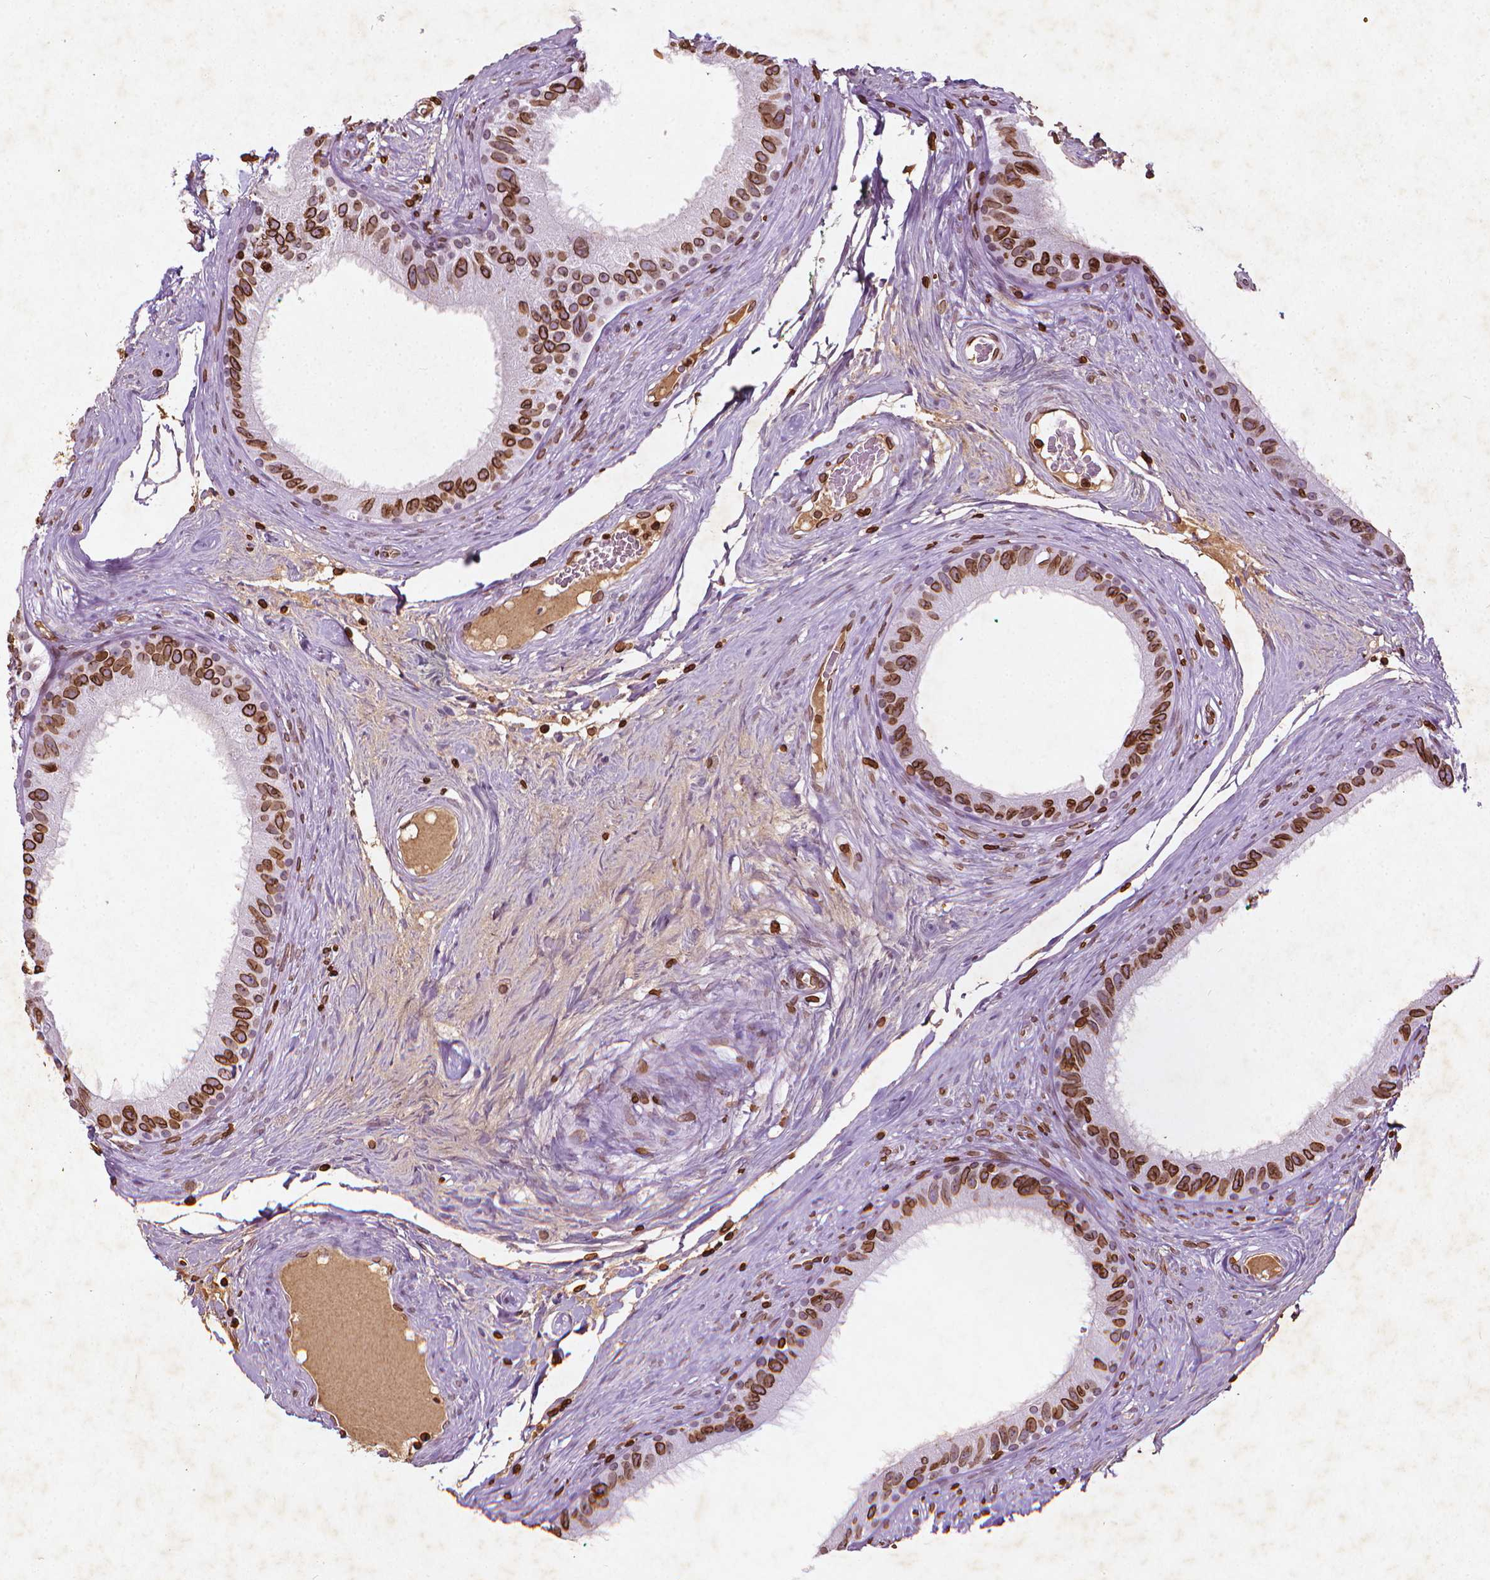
{"staining": {"intensity": "strong", "quantity": ">75%", "location": "cytoplasmic/membranous,nuclear"}, "tissue": "epididymis", "cell_type": "Glandular cells", "image_type": "normal", "snomed": [{"axis": "morphology", "description": "Normal tissue, NOS"}, {"axis": "topography", "description": "Epididymis"}], "caption": "Immunohistochemical staining of benign human epididymis reveals strong cytoplasmic/membranous,nuclear protein positivity in approximately >75% of glandular cells. (DAB = brown stain, brightfield microscopy at high magnification).", "gene": "LMNB1", "patient": {"sex": "male", "age": 59}}